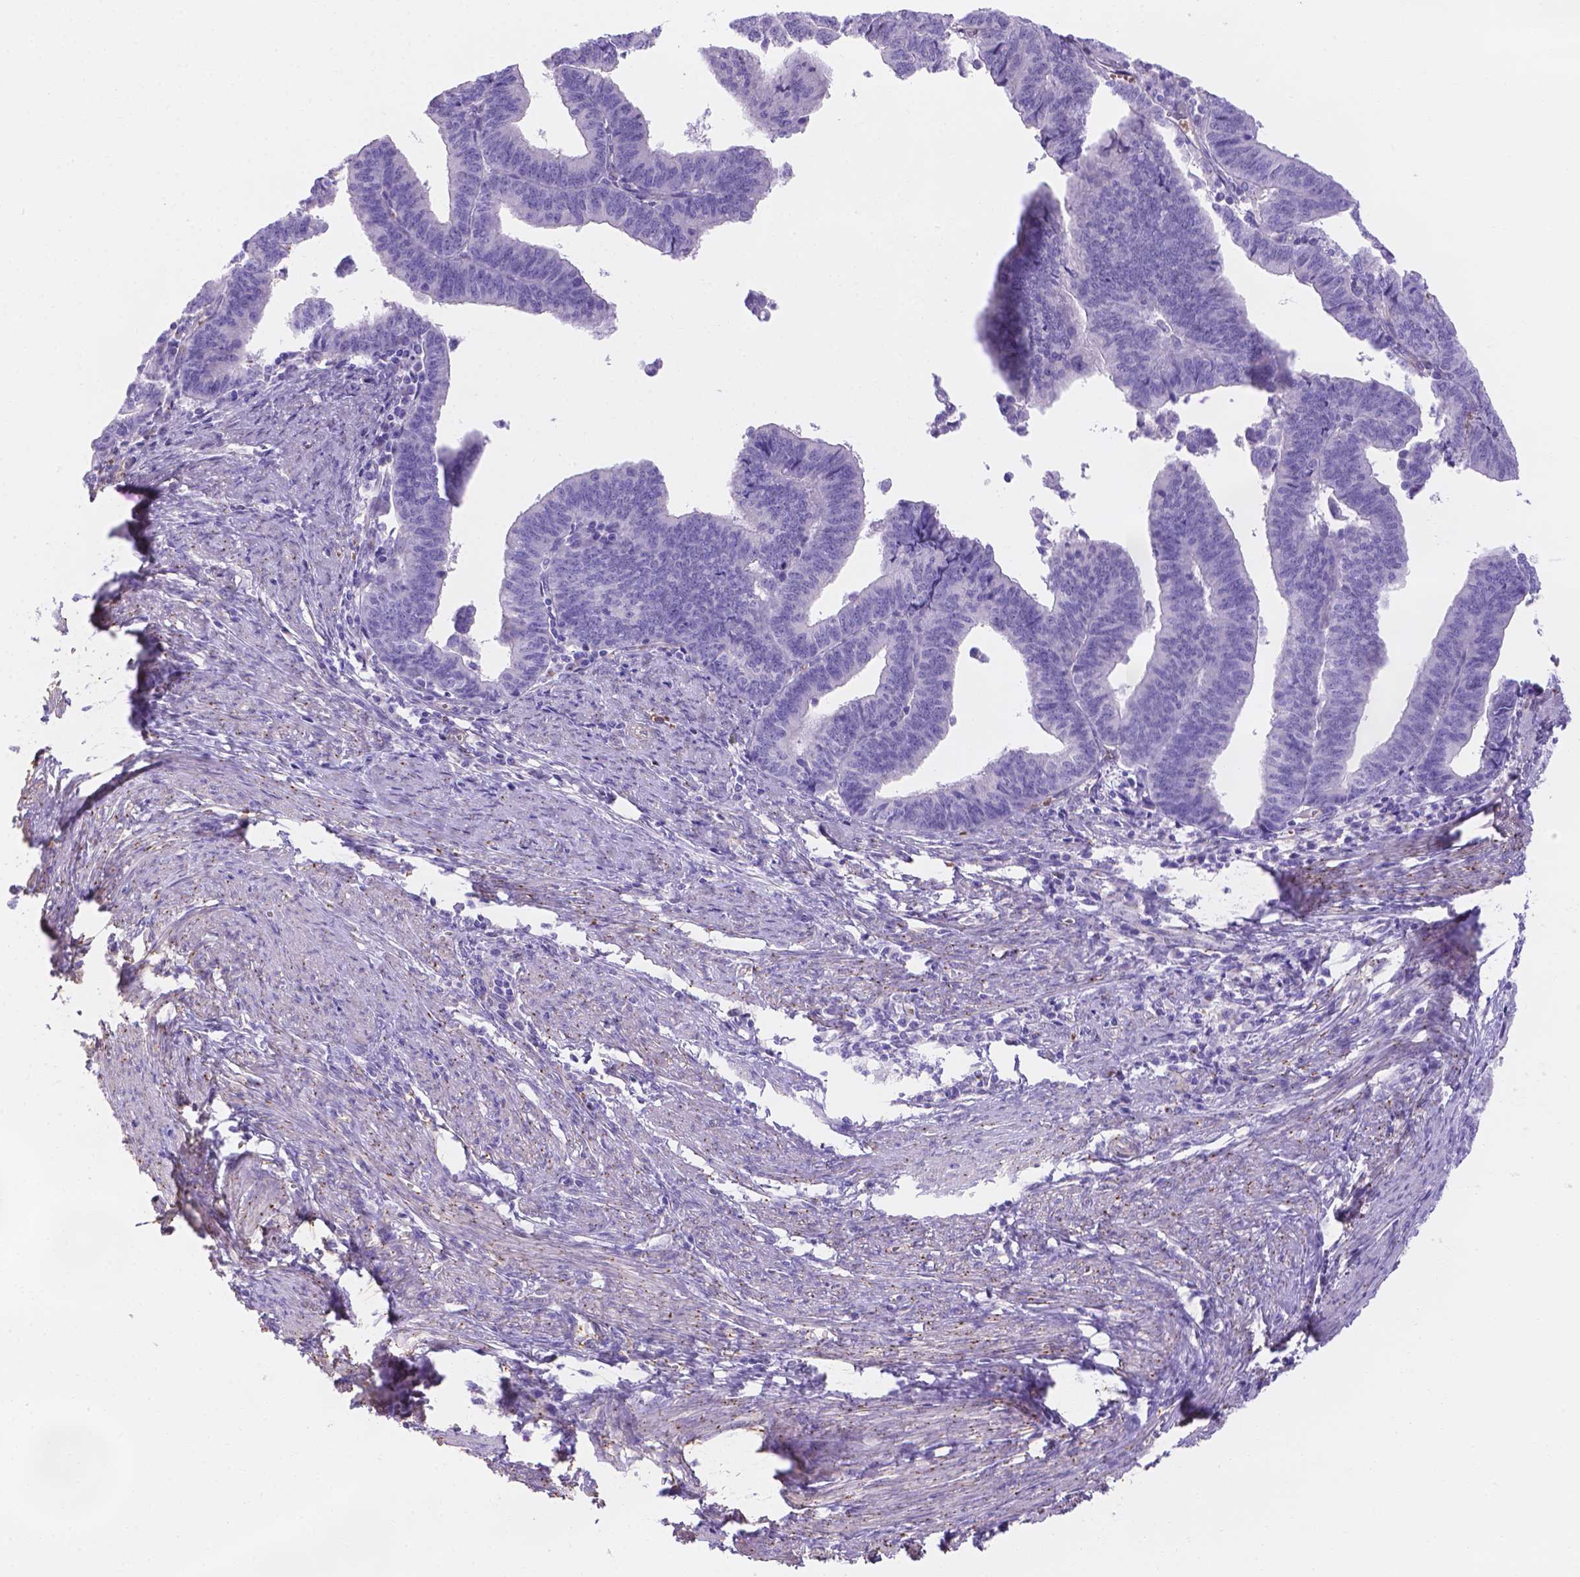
{"staining": {"intensity": "negative", "quantity": "none", "location": "none"}, "tissue": "endometrial cancer", "cell_type": "Tumor cells", "image_type": "cancer", "snomed": [{"axis": "morphology", "description": "Adenocarcinoma, NOS"}, {"axis": "topography", "description": "Endometrium"}], "caption": "High power microscopy histopathology image of an IHC photomicrograph of endometrial cancer (adenocarcinoma), revealing no significant positivity in tumor cells.", "gene": "SLC40A1", "patient": {"sex": "female", "age": 65}}